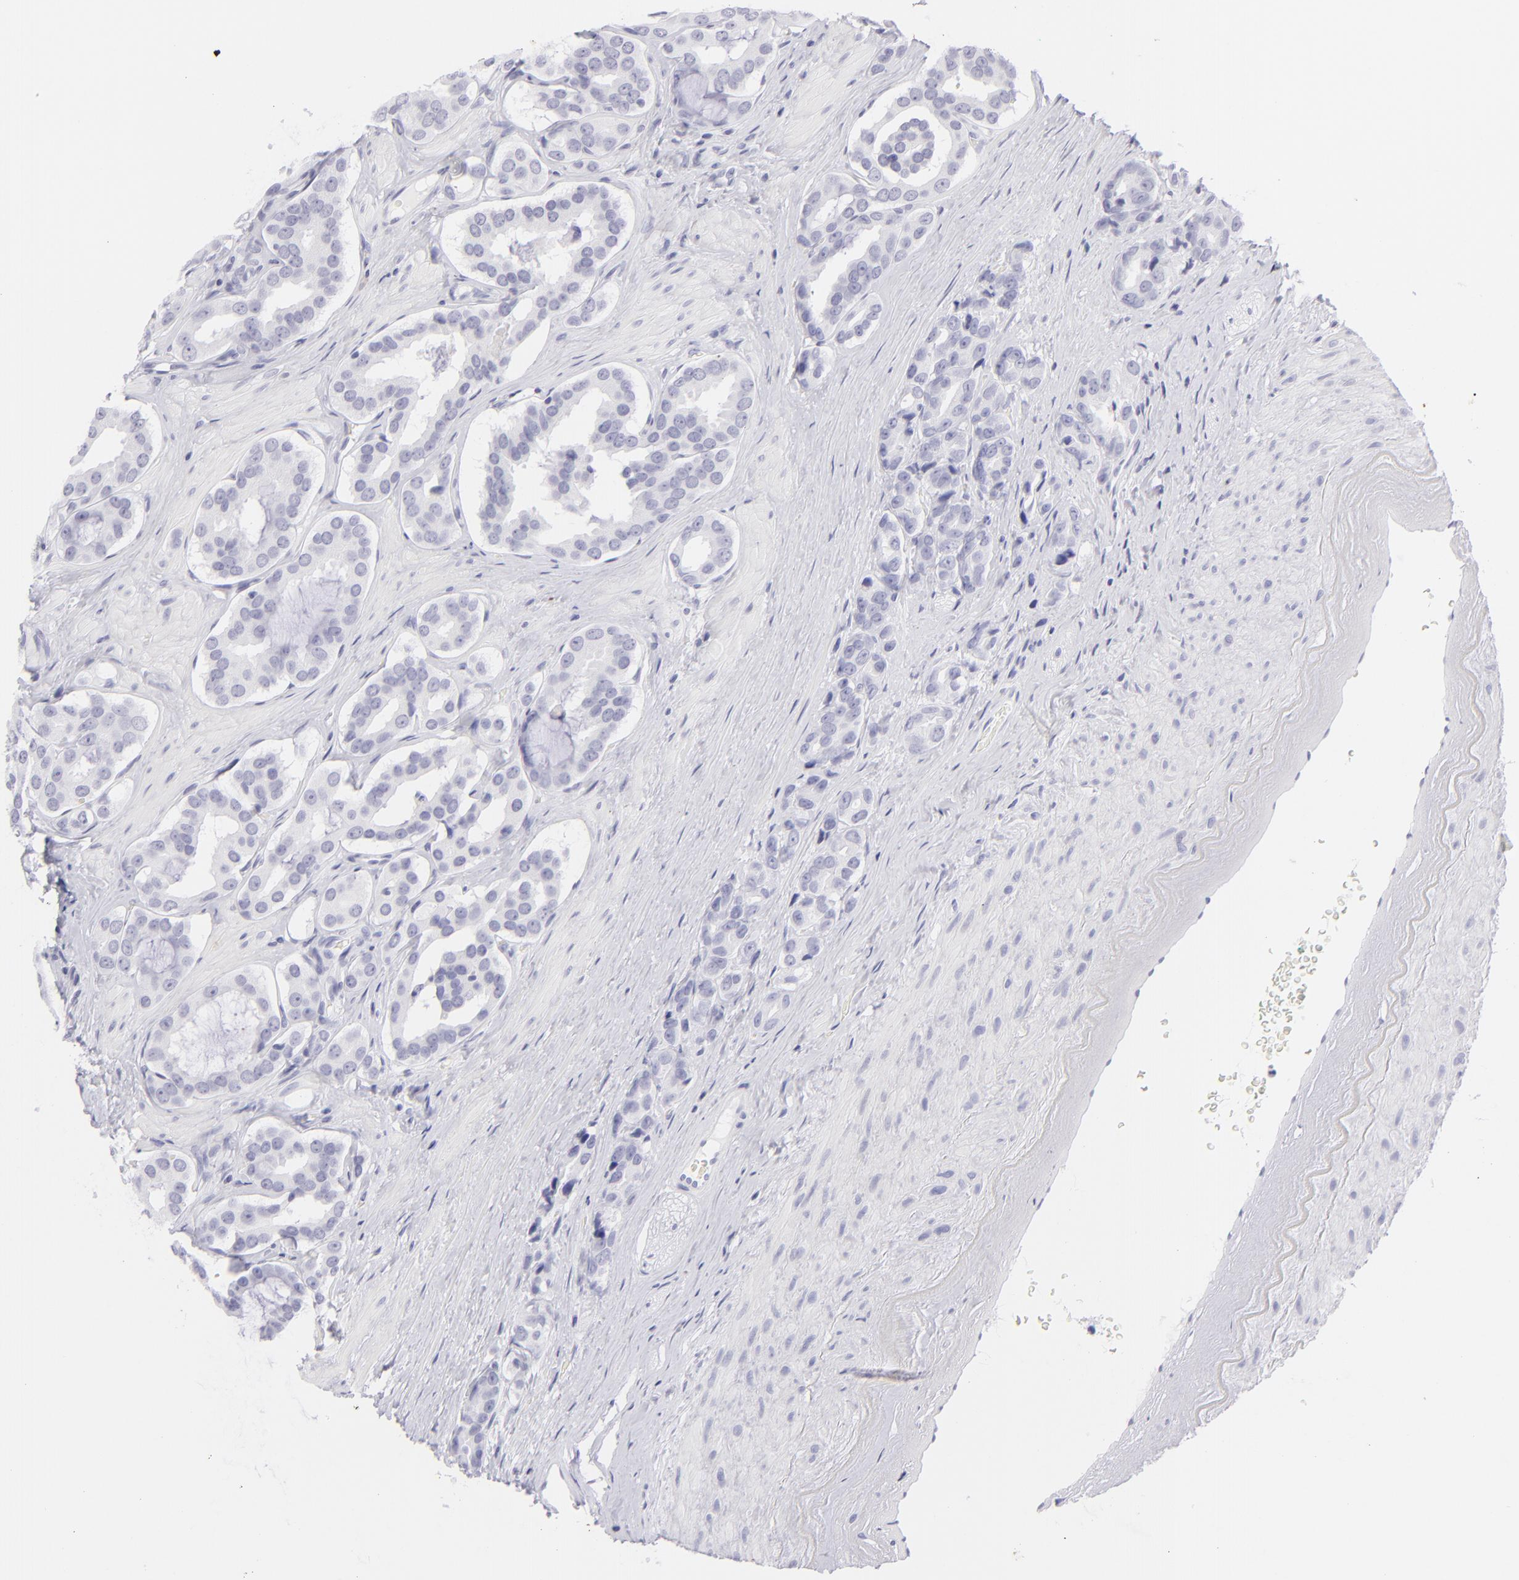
{"staining": {"intensity": "negative", "quantity": "none", "location": "none"}, "tissue": "prostate cancer", "cell_type": "Tumor cells", "image_type": "cancer", "snomed": [{"axis": "morphology", "description": "Adenocarcinoma, Low grade"}, {"axis": "topography", "description": "Prostate"}], "caption": "Immunohistochemistry photomicrograph of human prostate cancer stained for a protein (brown), which reveals no expression in tumor cells.", "gene": "FCER2", "patient": {"sex": "male", "age": 59}}